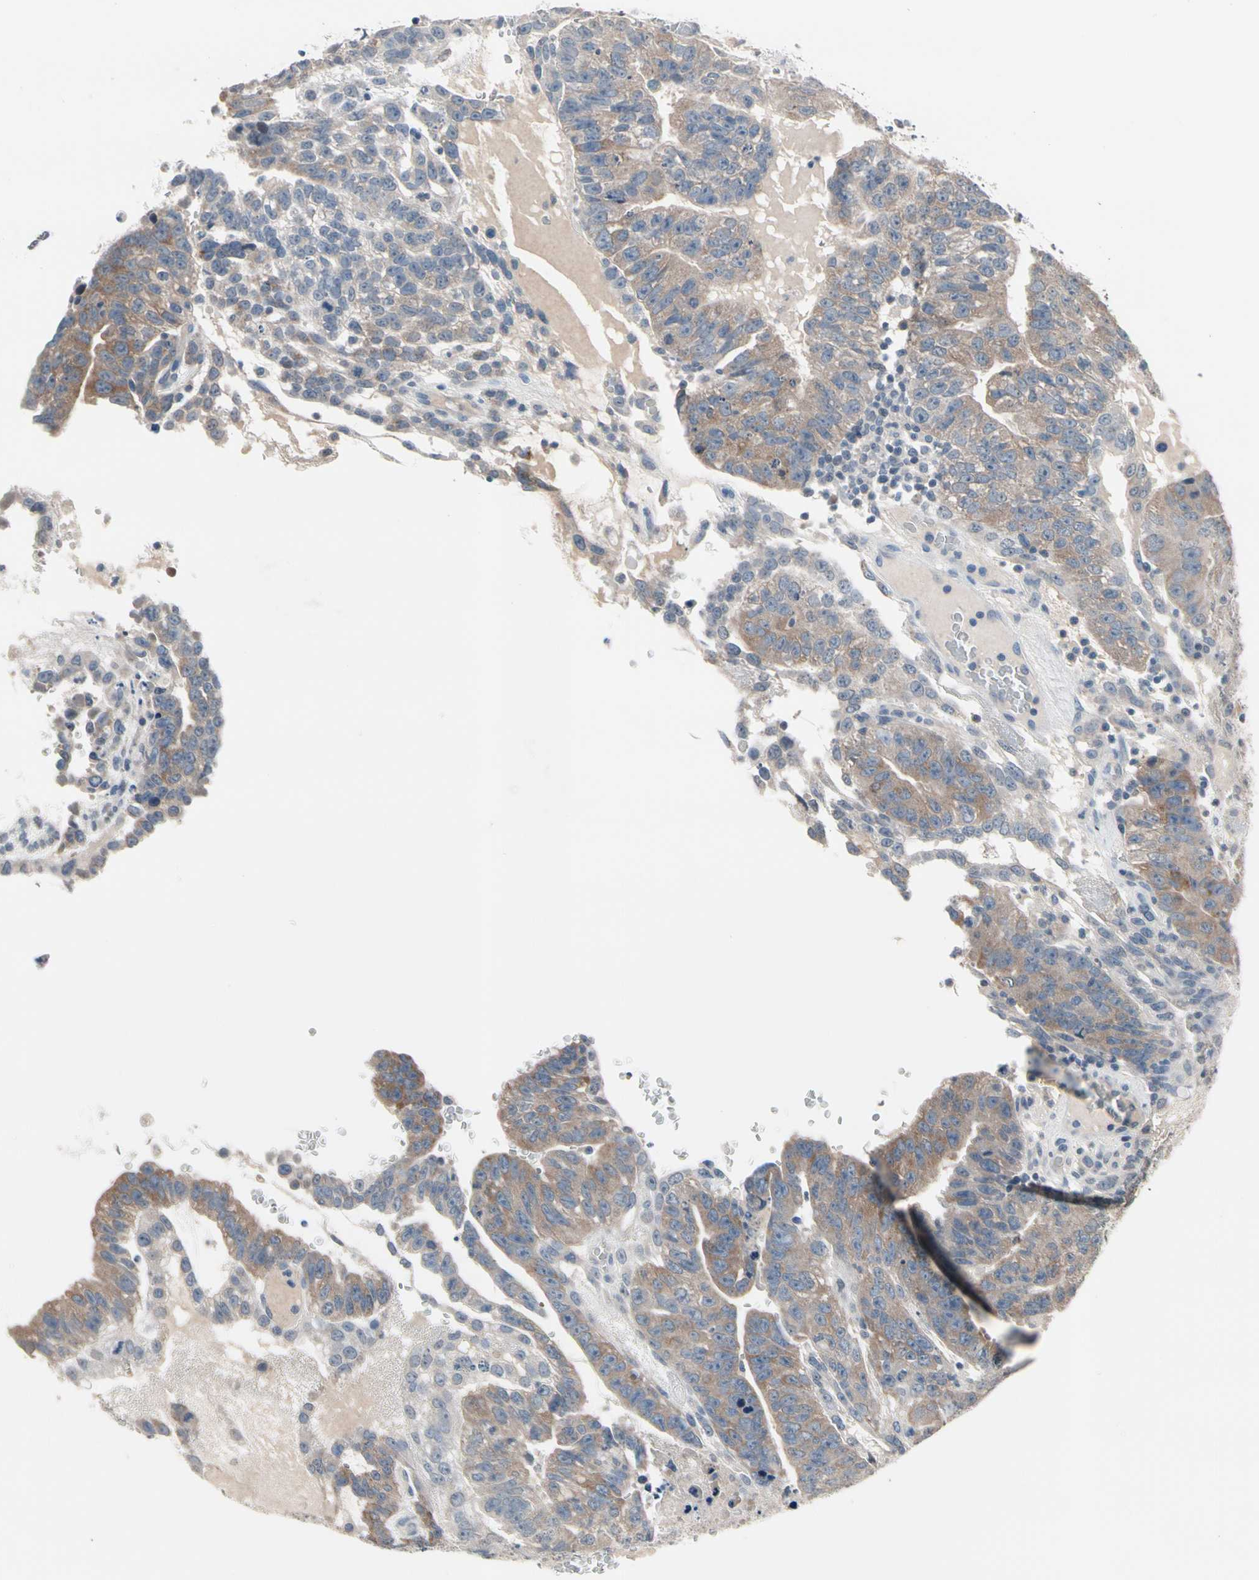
{"staining": {"intensity": "moderate", "quantity": ">75%", "location": "cytoplasmic/membranous"}, "tissue": "testis cancer", "cell_type": "Tumor cells", "image_type": "cancer", "snomed": [{"axis": "morphology", "description": "Seminoma, NOS"}, {"axis": "morphology", "description": "Carcinoma, Embryonal, NOS"}, {"axis": "topography", "description": "Testis"}], "caption": "Protein staining of testis cancer tissue reveals moderate cytoplasmic/membranous positivity in about >75% of tumor cells.", "gene": "SV2A", "patient": {"sex": "male", "age": 52}}